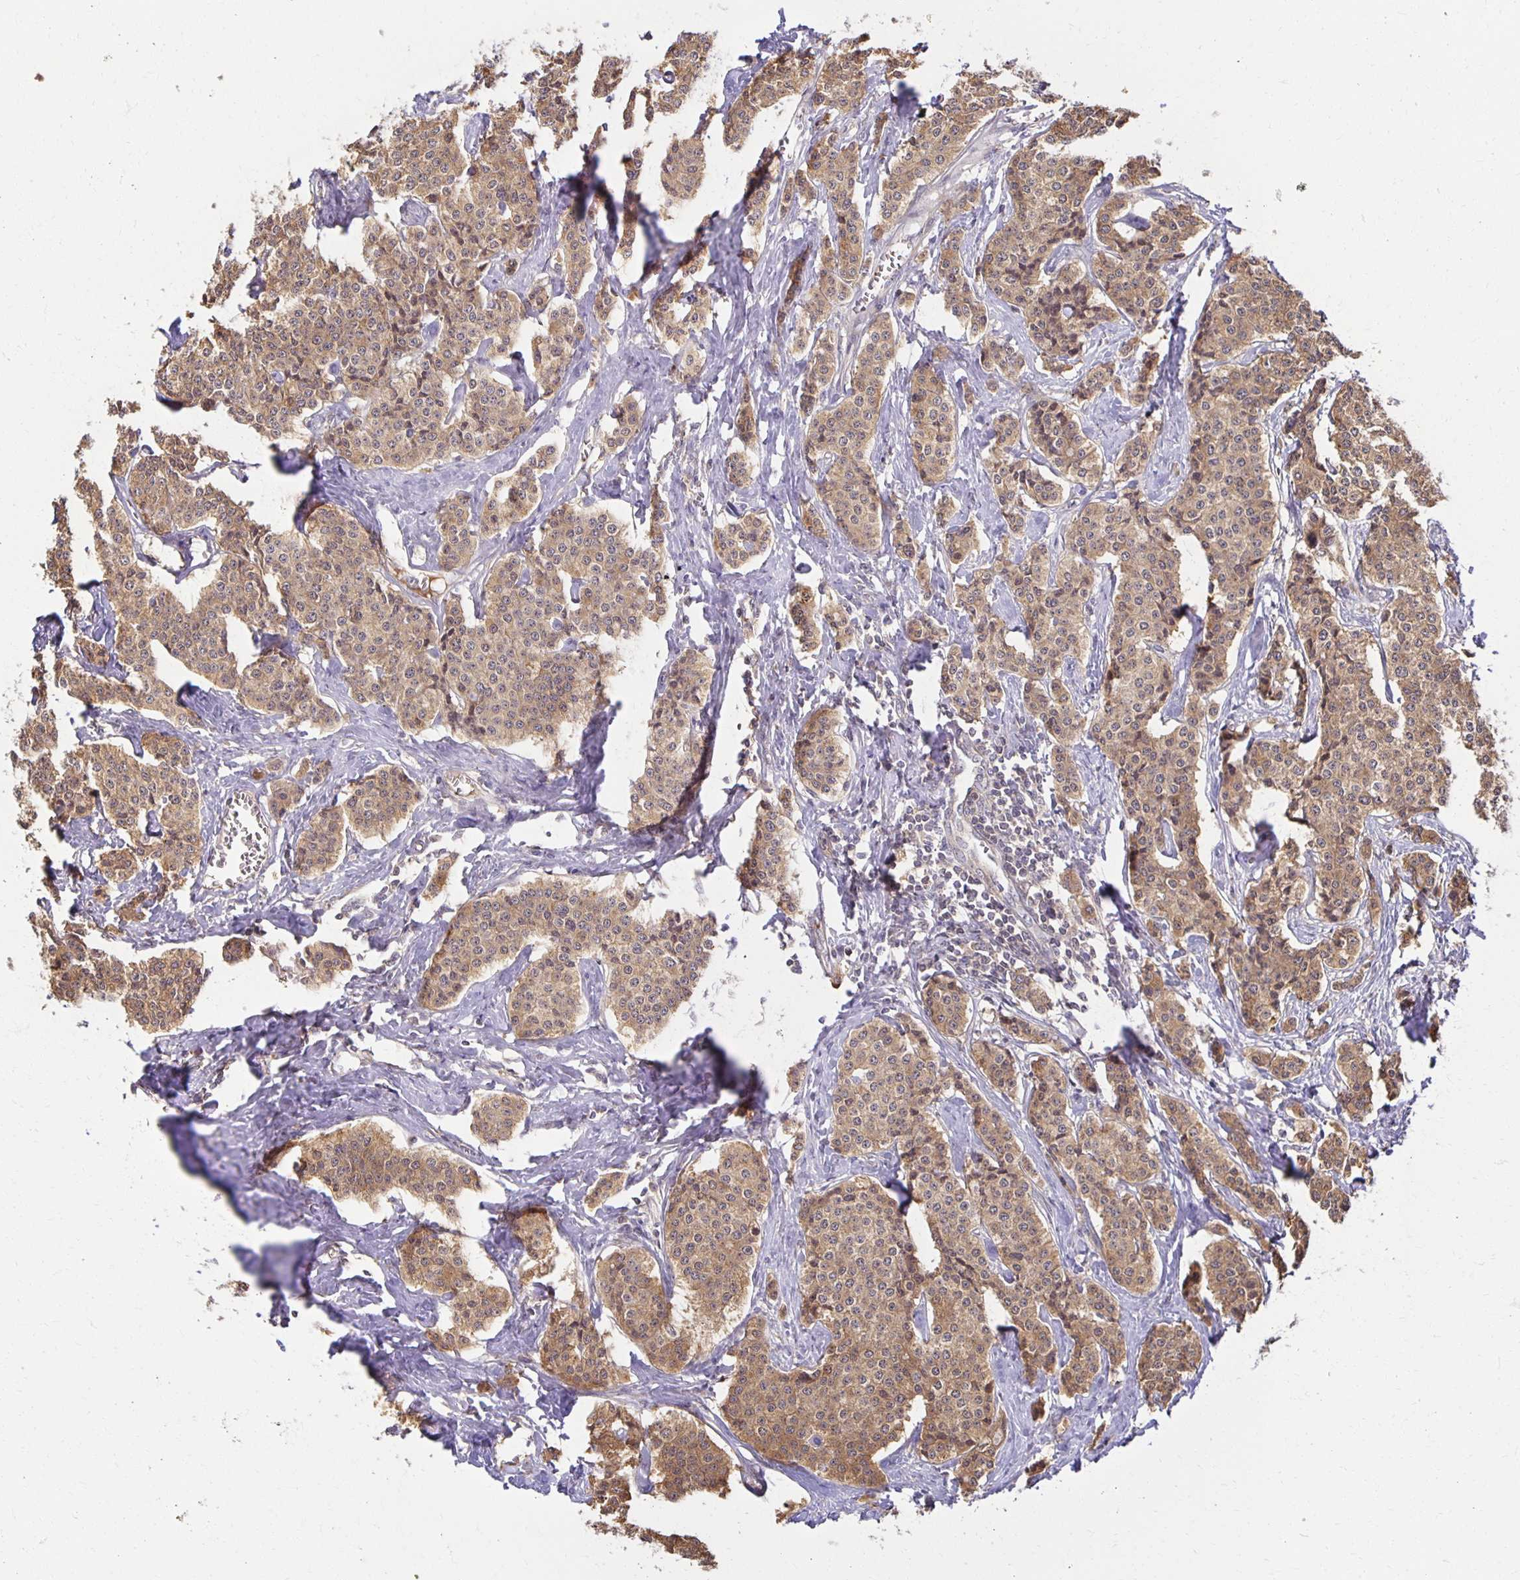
{"staining": {"intensity": "moderate", "quantity": ">75%", "location": "cytoplasmic/membranous"}, "tissue": "carcinoid", "cell_type": "Tumor cells", "image_type": "cancer", "snomed": [{"axis": "morphology", "description": "Carcinoid, malignant, NOS"}, {"axis": "topography", "description": "Small intestine"}], "caption": "High-magnification brightfield microscopy of malignant carcinoid stained with DAB (brown) and counterstained with hematoxylin (blue). tumor cells exhibit moderate cytoplasmic/membranous staining is seen in about>75% of cells.", "gene": "MIEN1", "patient": {"sex": "female", "age": 64}}